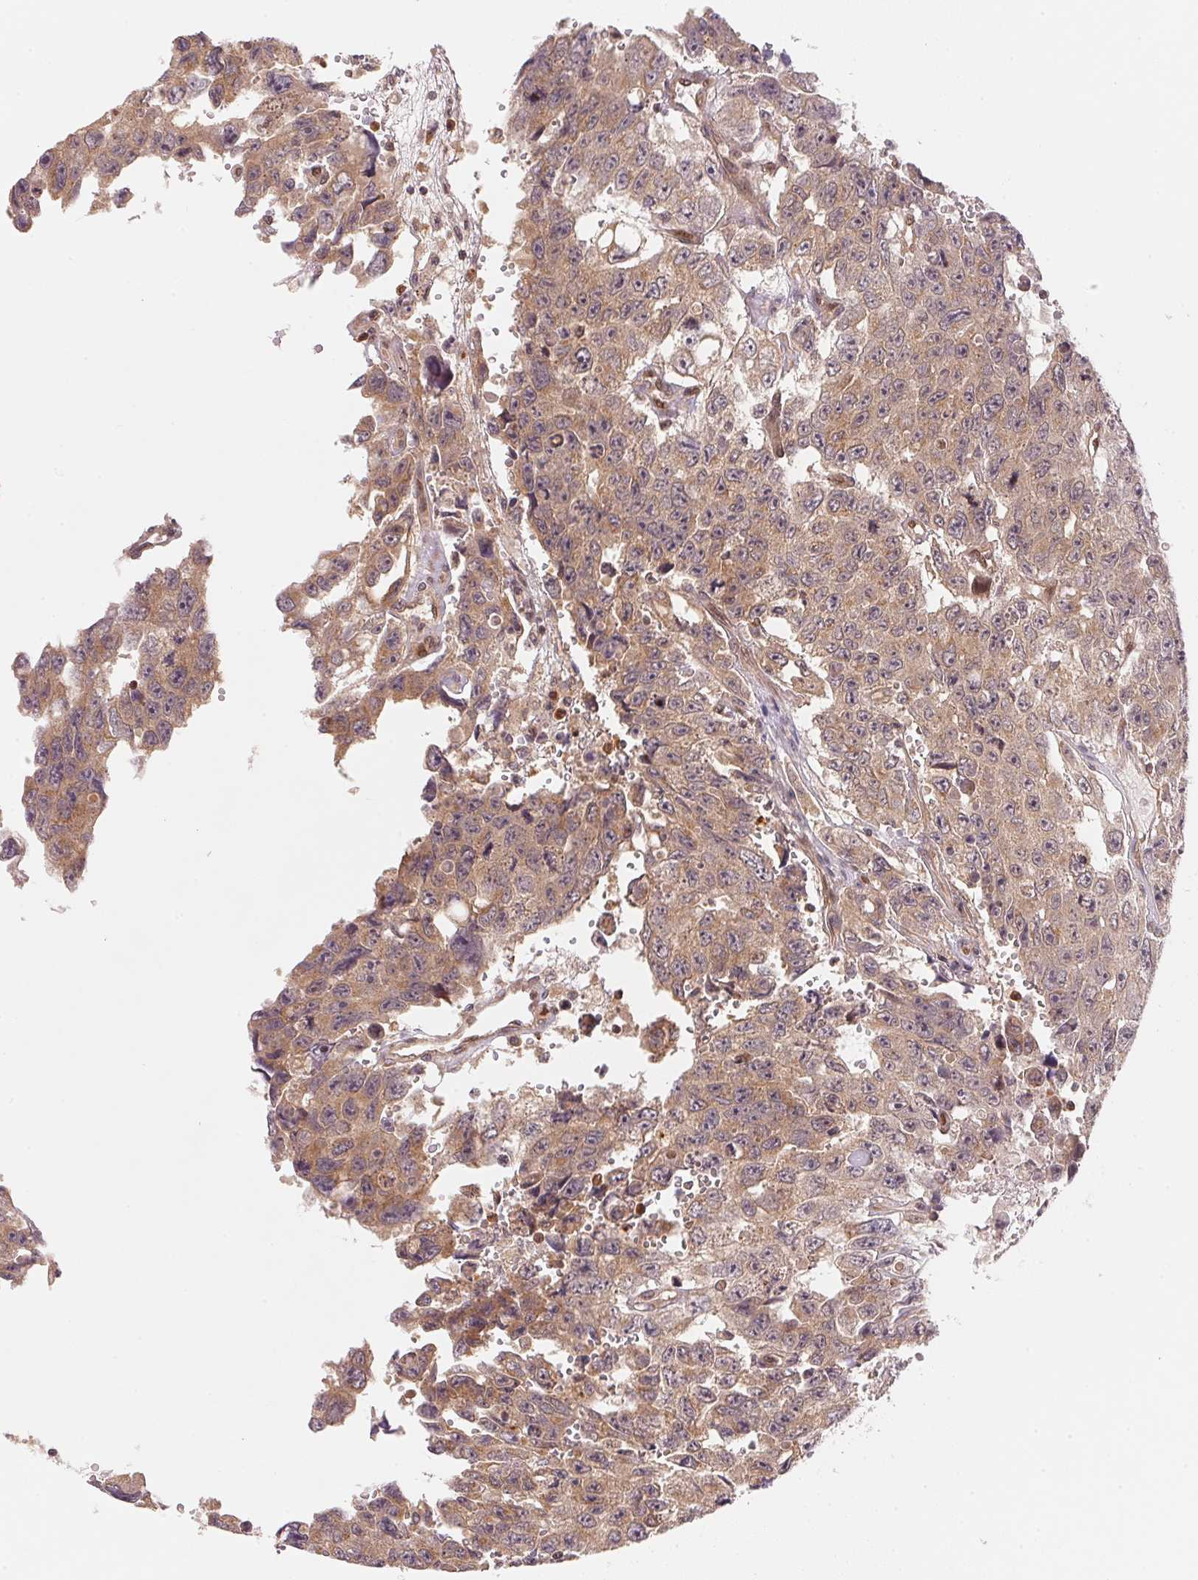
{"staining": {"intensity": "weak", "quantity": ">75%", "location": "cytoplasmic/membranous"}, "tissue": "testis cancer", "cell_type": "Tumor cells", "image_type": "cancer", "snomed": [{"axis": "morphology", "description": "Seminoma, NOS"}, {"axis": "topography", "description": "Testis"}], "caption": "Brown immunohistochemical staining in human testis cancer (seminoma) shows weak cytoplasmic/membranous staining in about >75% of tumor cells.", "gene": "CCDC102B", "patient": {"sex": "male", "age": 26}}